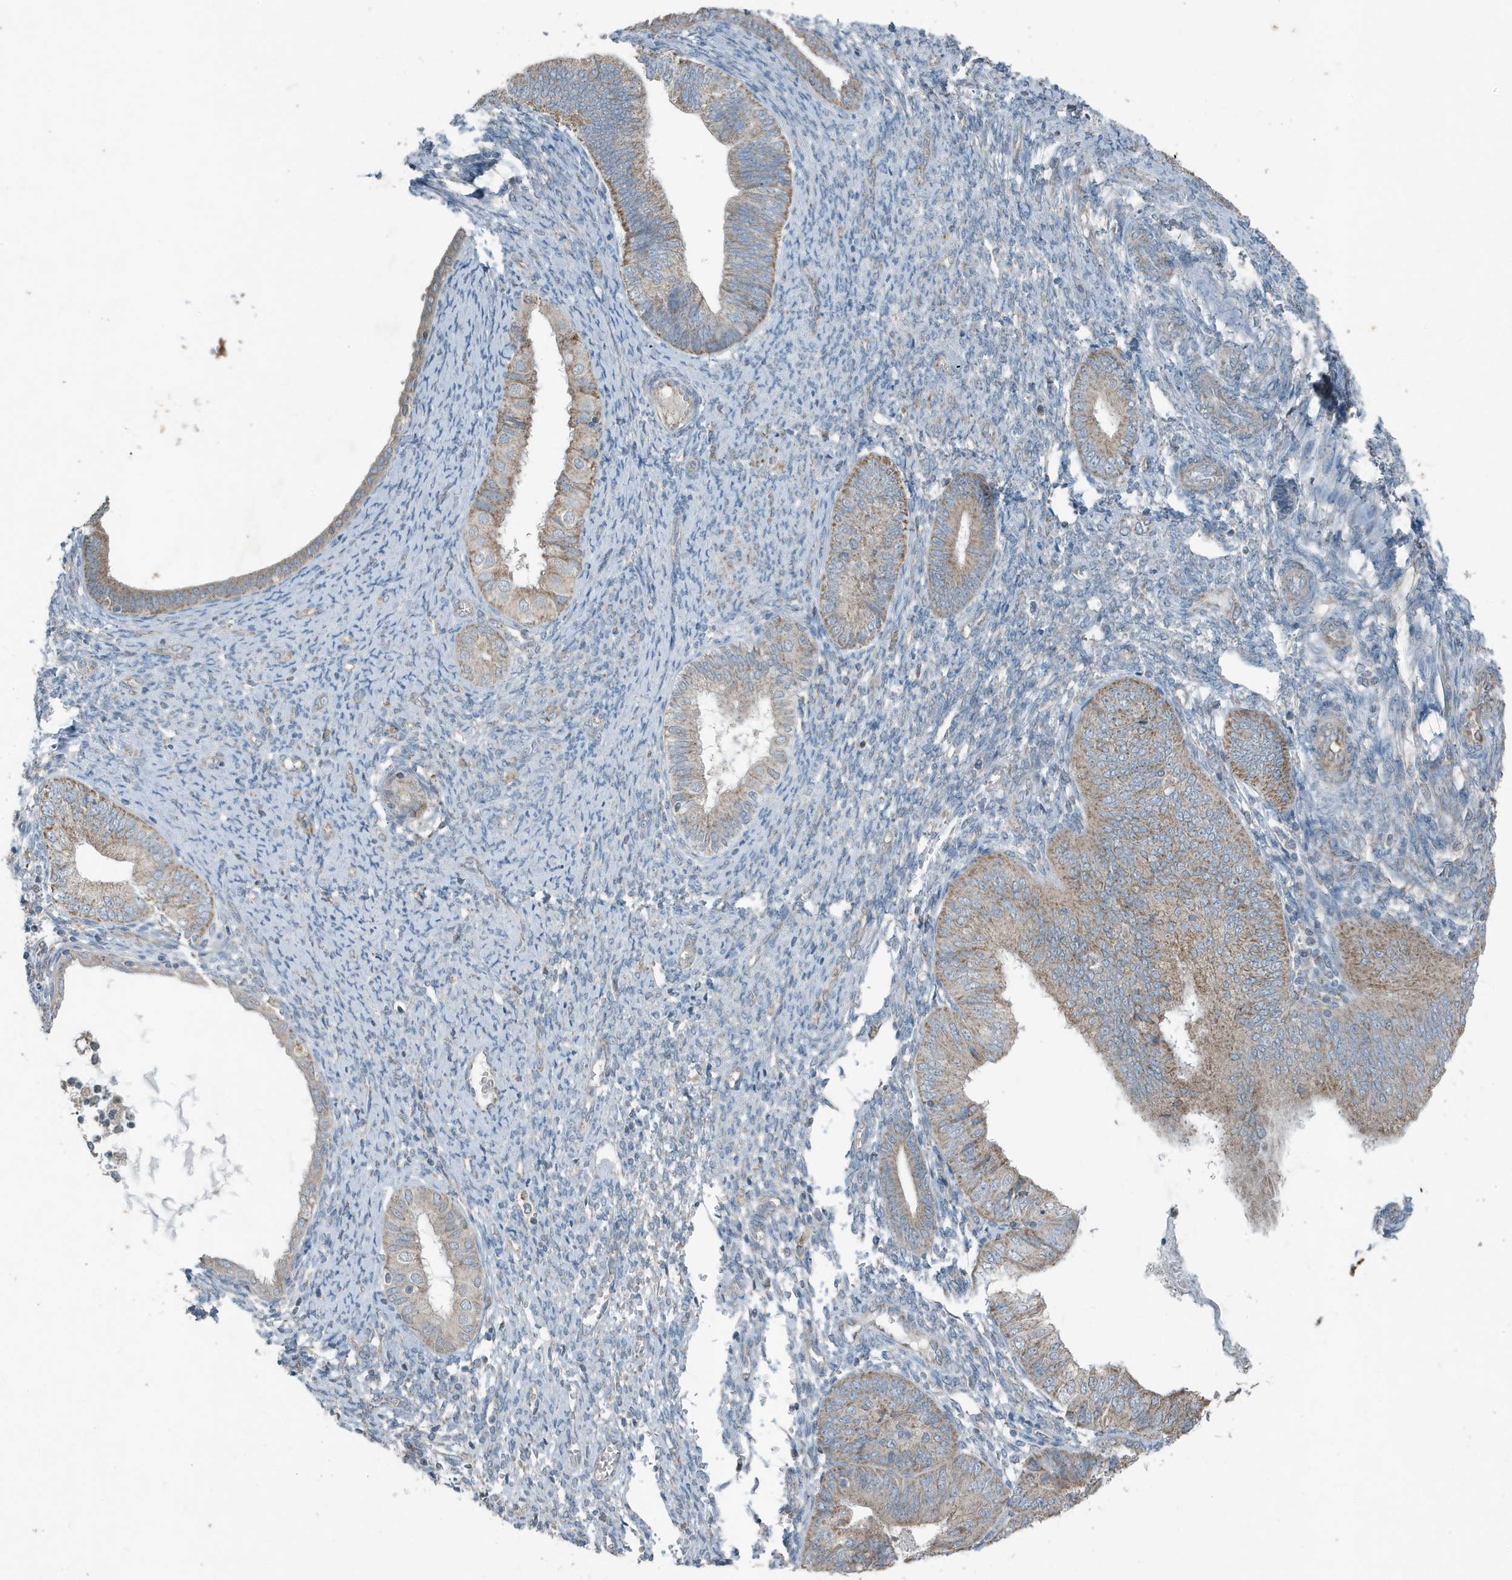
{"staining": {"intensity": "weak", "quantity": ">75%", "location": "cytoplasmic/membranous"}, "tissue": "endometrial cancer", "cell_type": "Tumor cells", "image_type": "cancer", "snomed": [{"axis": "morphology", "description": "Adenocarcinoma, NOS"}, {"axis": "topography", "description": "Endometrium"}], "caption": "High-magnification brightfield microscopy of endometrial cancer stained with DAB (3,3'-diaminobenzidine) (brown) and counterstained with hematoxylin (blue). tumor cells exhibit weak cytoplasmic/membranous staining is identified in approximately>75% of cells.", "gene": "MT-CYB", "patient": {"sex": "female", "age": 58}}